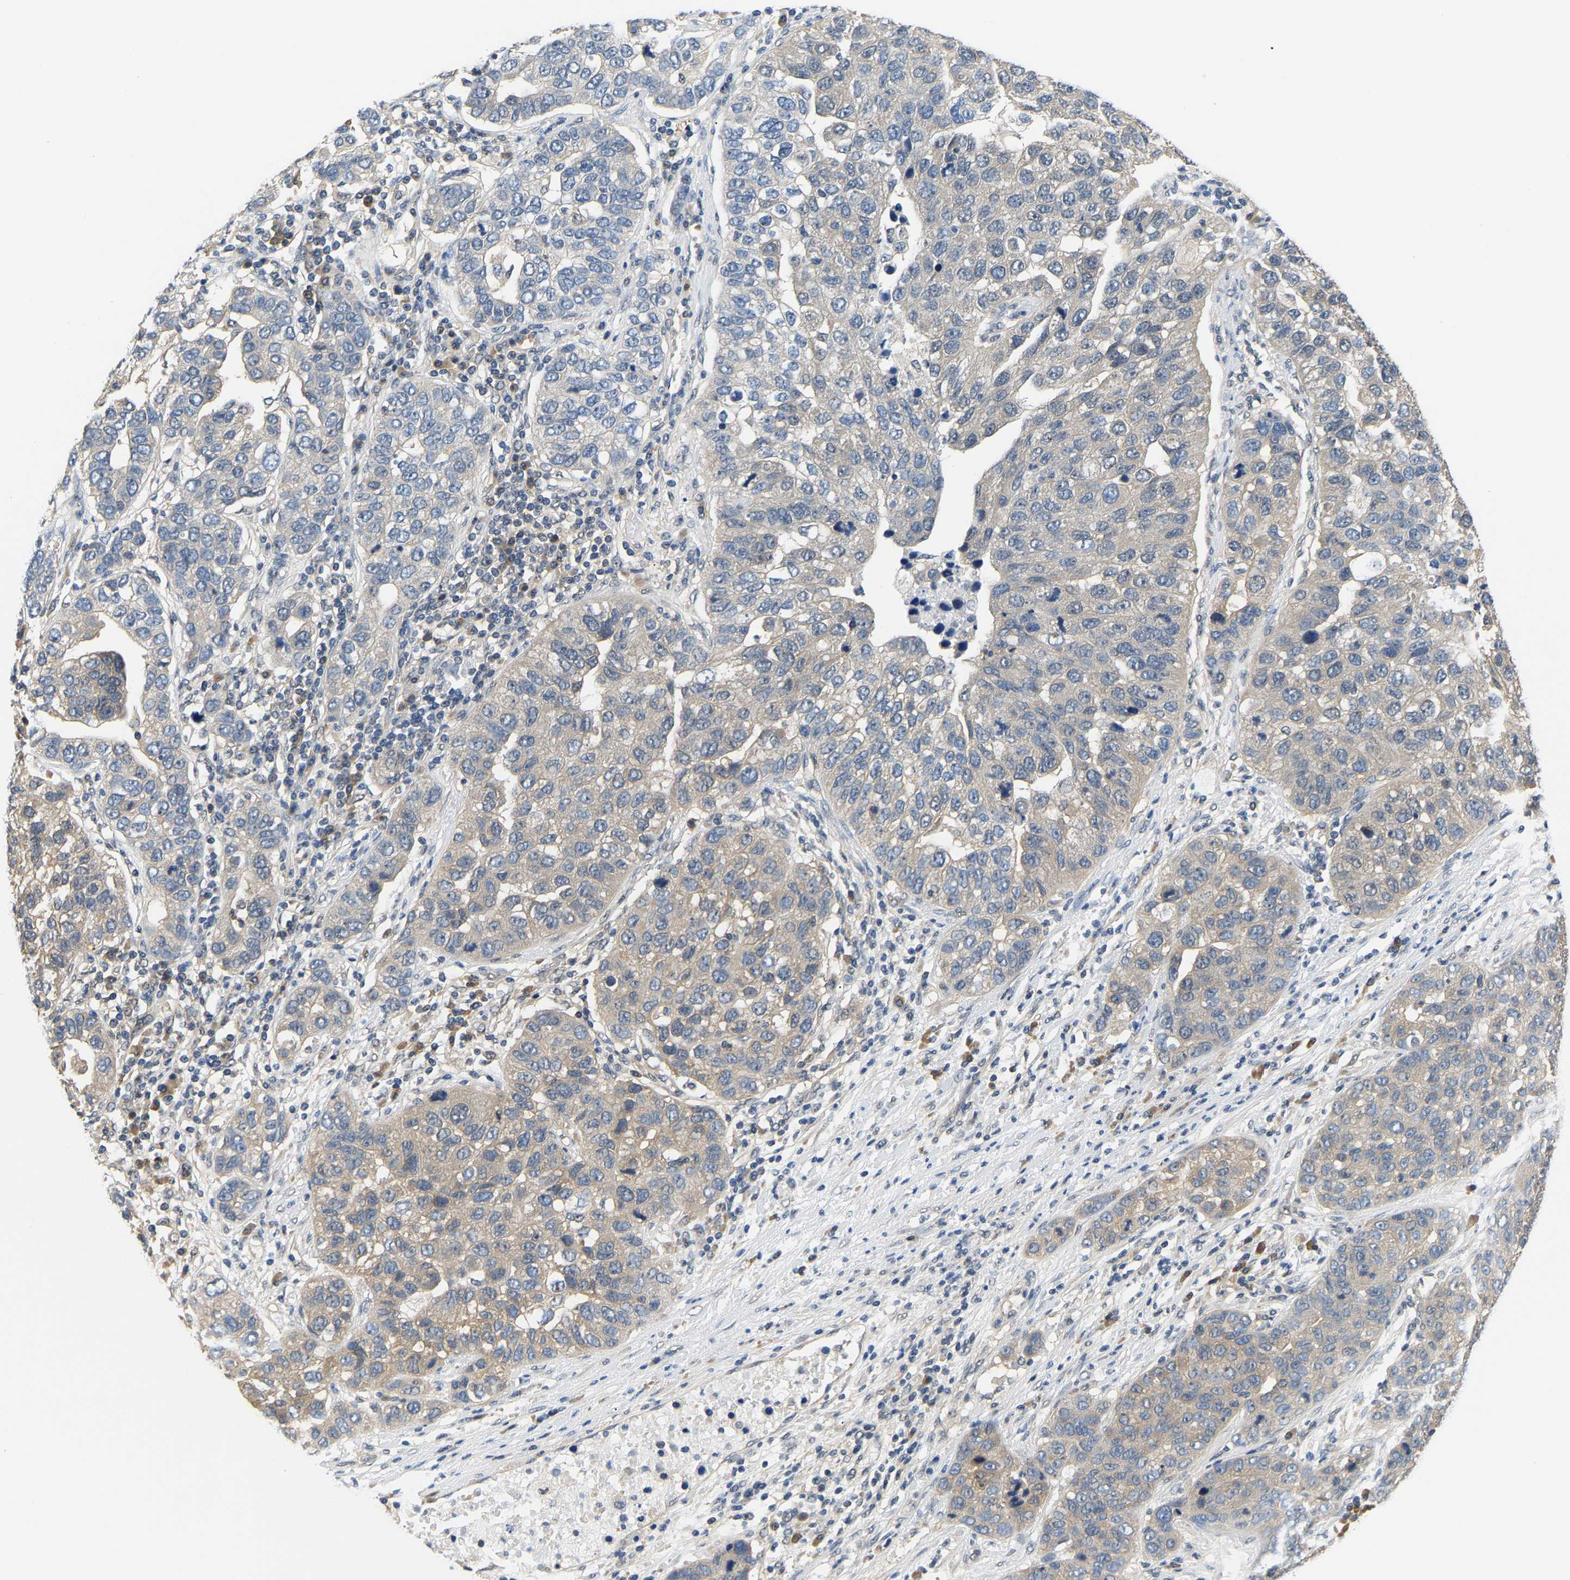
{"staining": {"intensity": "weak", "quantity": "25%-75%", "location": "cytoplasmic/membranous"}, "tissue": "pancreatic cancer", "cell_type": "Tumor cells", "image_type": "cancer", "snomed": [{"axis": "morphology", "description": "Adenocarcinoma, NOS"}, {"axis": "topography", "description": "Pancreas"}], "caption": "Immunohistochemistry (IHC) histopathology image of human pancreatic cancer (adenocarcinoma) stained for a protein (brown), which reveals low levels of weak cytoplasmic/membranous positivity in approximately 25%-75% of tumor cells.", "gene": "ARHGEF12", "patient": {"sex": "female", "age": 61}}